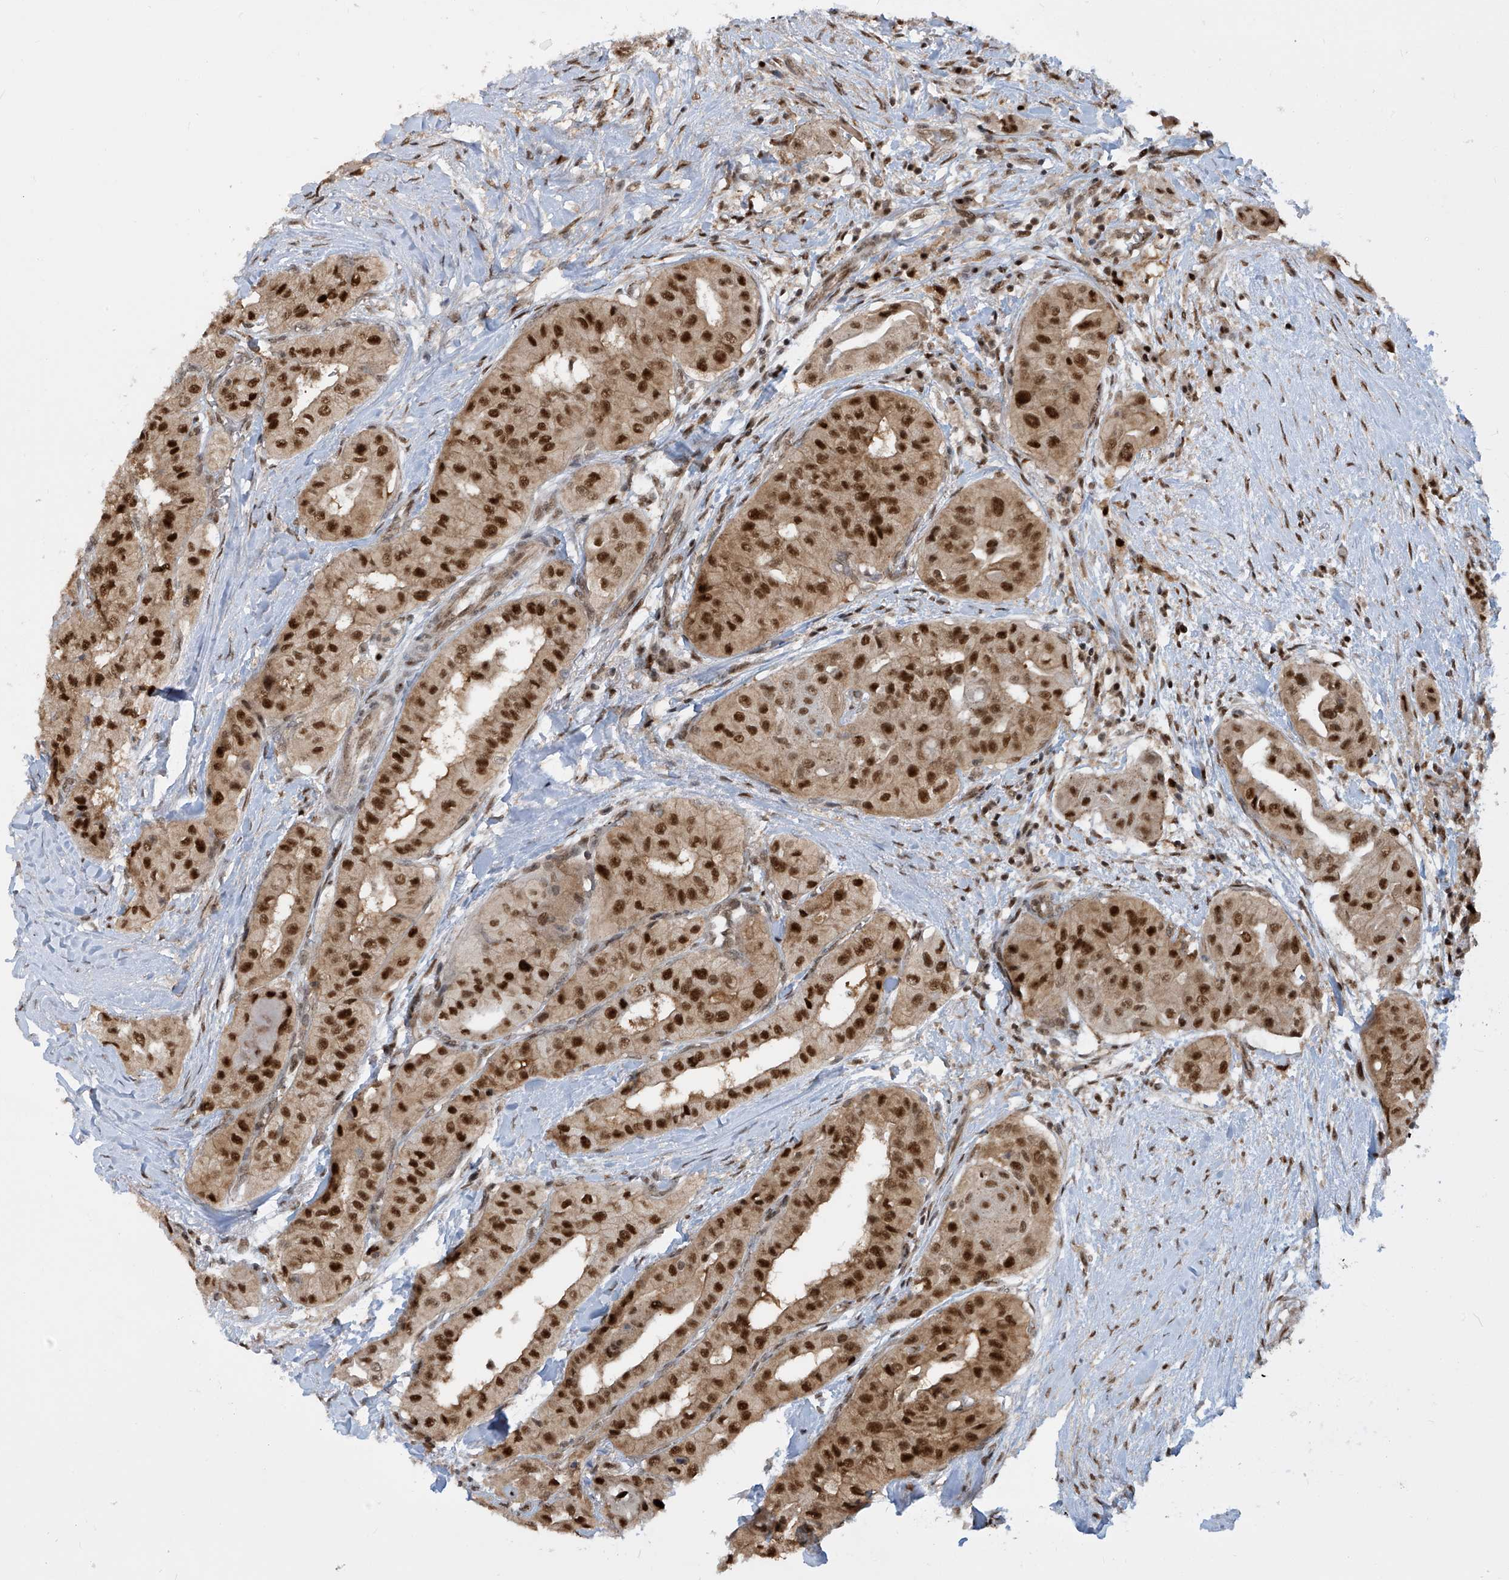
{"staining": {"intensity": "strong", "quantity": ">75%", "location": "nuclear"}, "tissue": "thyroid cancer", "cell_type": "Tumor cells", "image_type": "cancer", "snomed": [{"axis": "morphology", "description": "Papillary adenocarcinoma, NOS"}, {"axis": "topography", "description": "Thyroid gland"}], "caption": "Thyroid cancer stained for a protein (brown) displays strong nuclear positive expression in approximately >75% of tumor cells.", "gene": "LAGE3", "patient": {"sex": "female", "age": 59}}